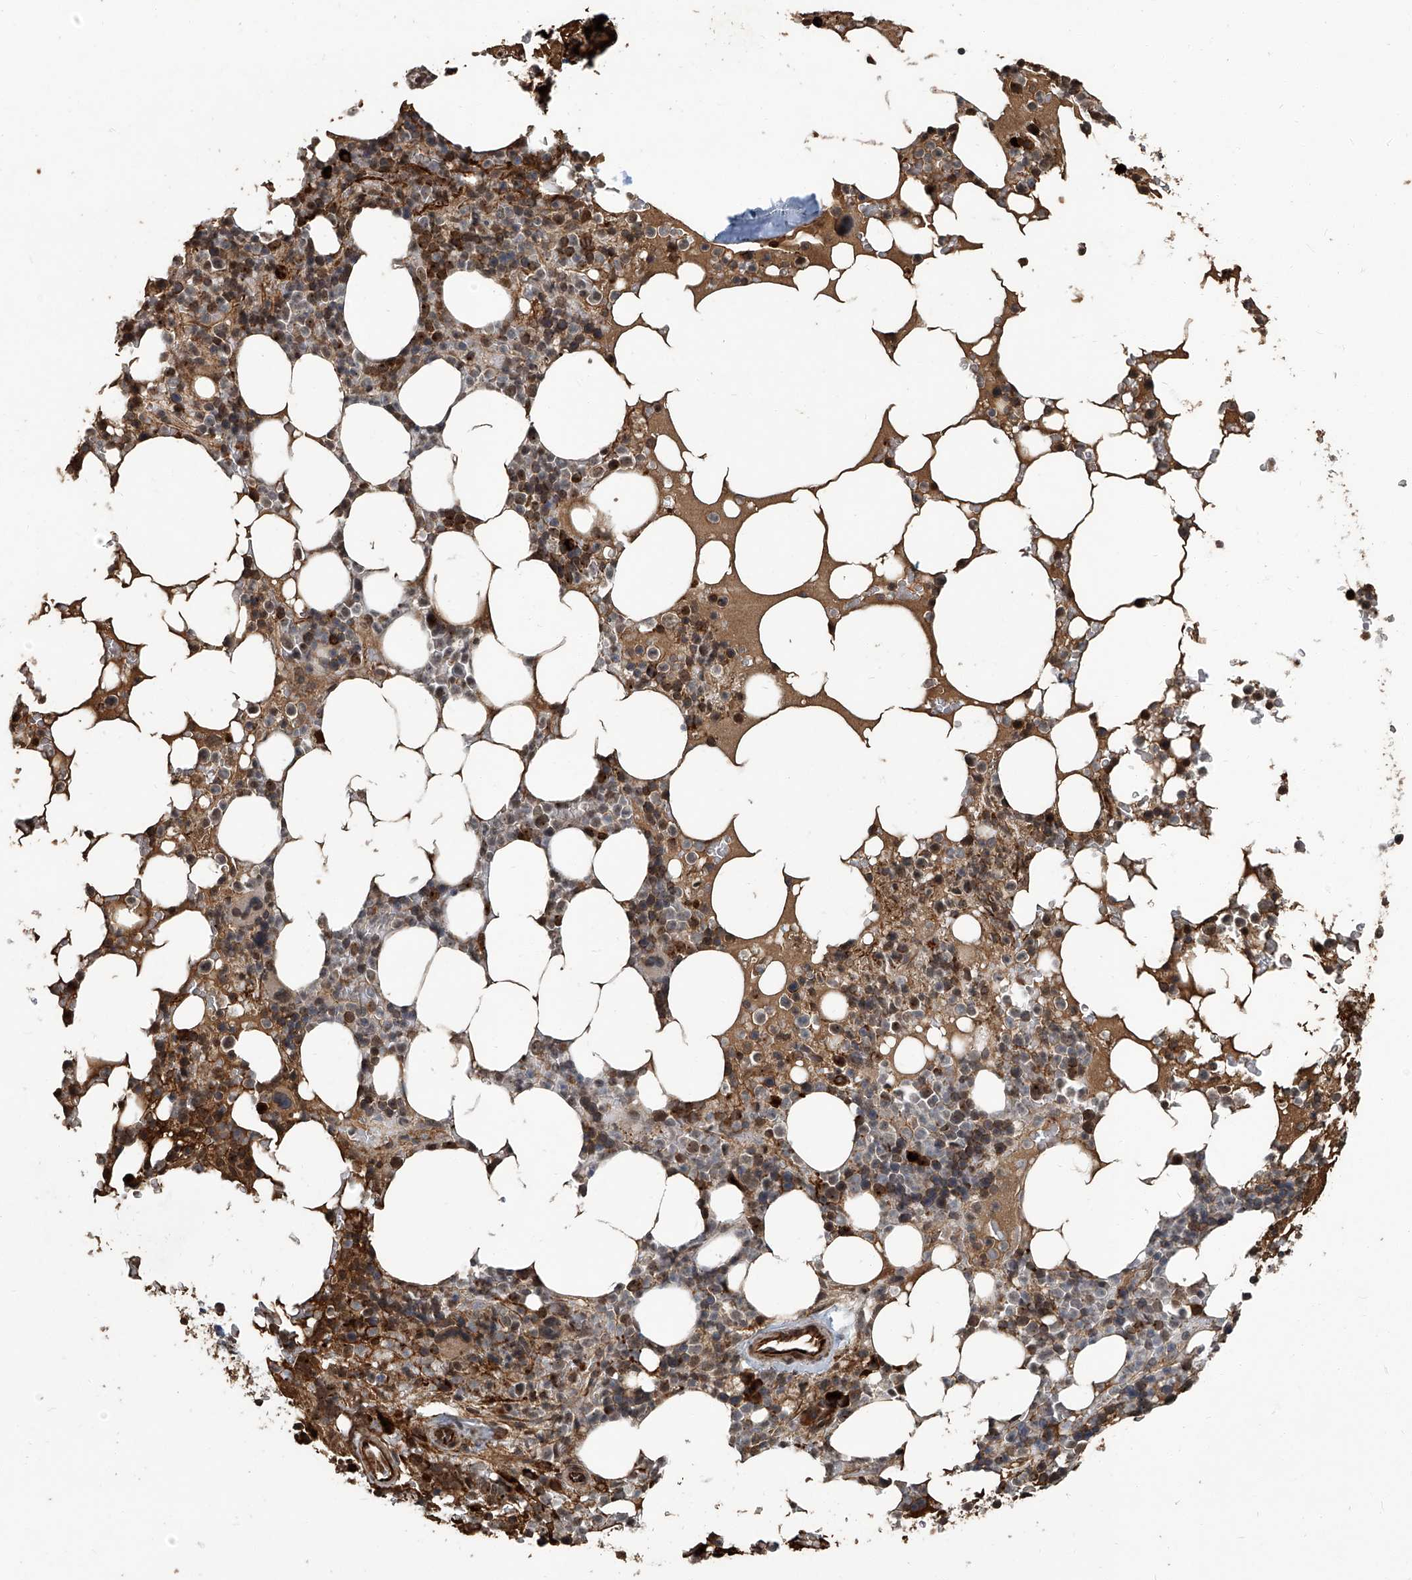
{"staining": {"intensity": "strong", "quantity": "25%-75%", "location": "cytoplasmic/membranous"}, "tissue": "bone marrow", "cell_type": "Hematopoietic cells", "image_type": "normal", "snomed": [{"axis": "morphology", "description": "Normal tissue, NOS"}, {"axis": "topography", "description": "Bone marrow"}], "caption": "Immunohistochemistry (IHC) image of unremarkable bone marrow: bone marrow stained using immunohistochemistry demonstrates high levels of strong protein expression localized specifically in the cytoplasmic/membranous of hematopoietic cells, appearing as a cytoplasmic/membranous brown color.", "gene": "GPR132", "patient": {"sex": "male", "age": 58}}